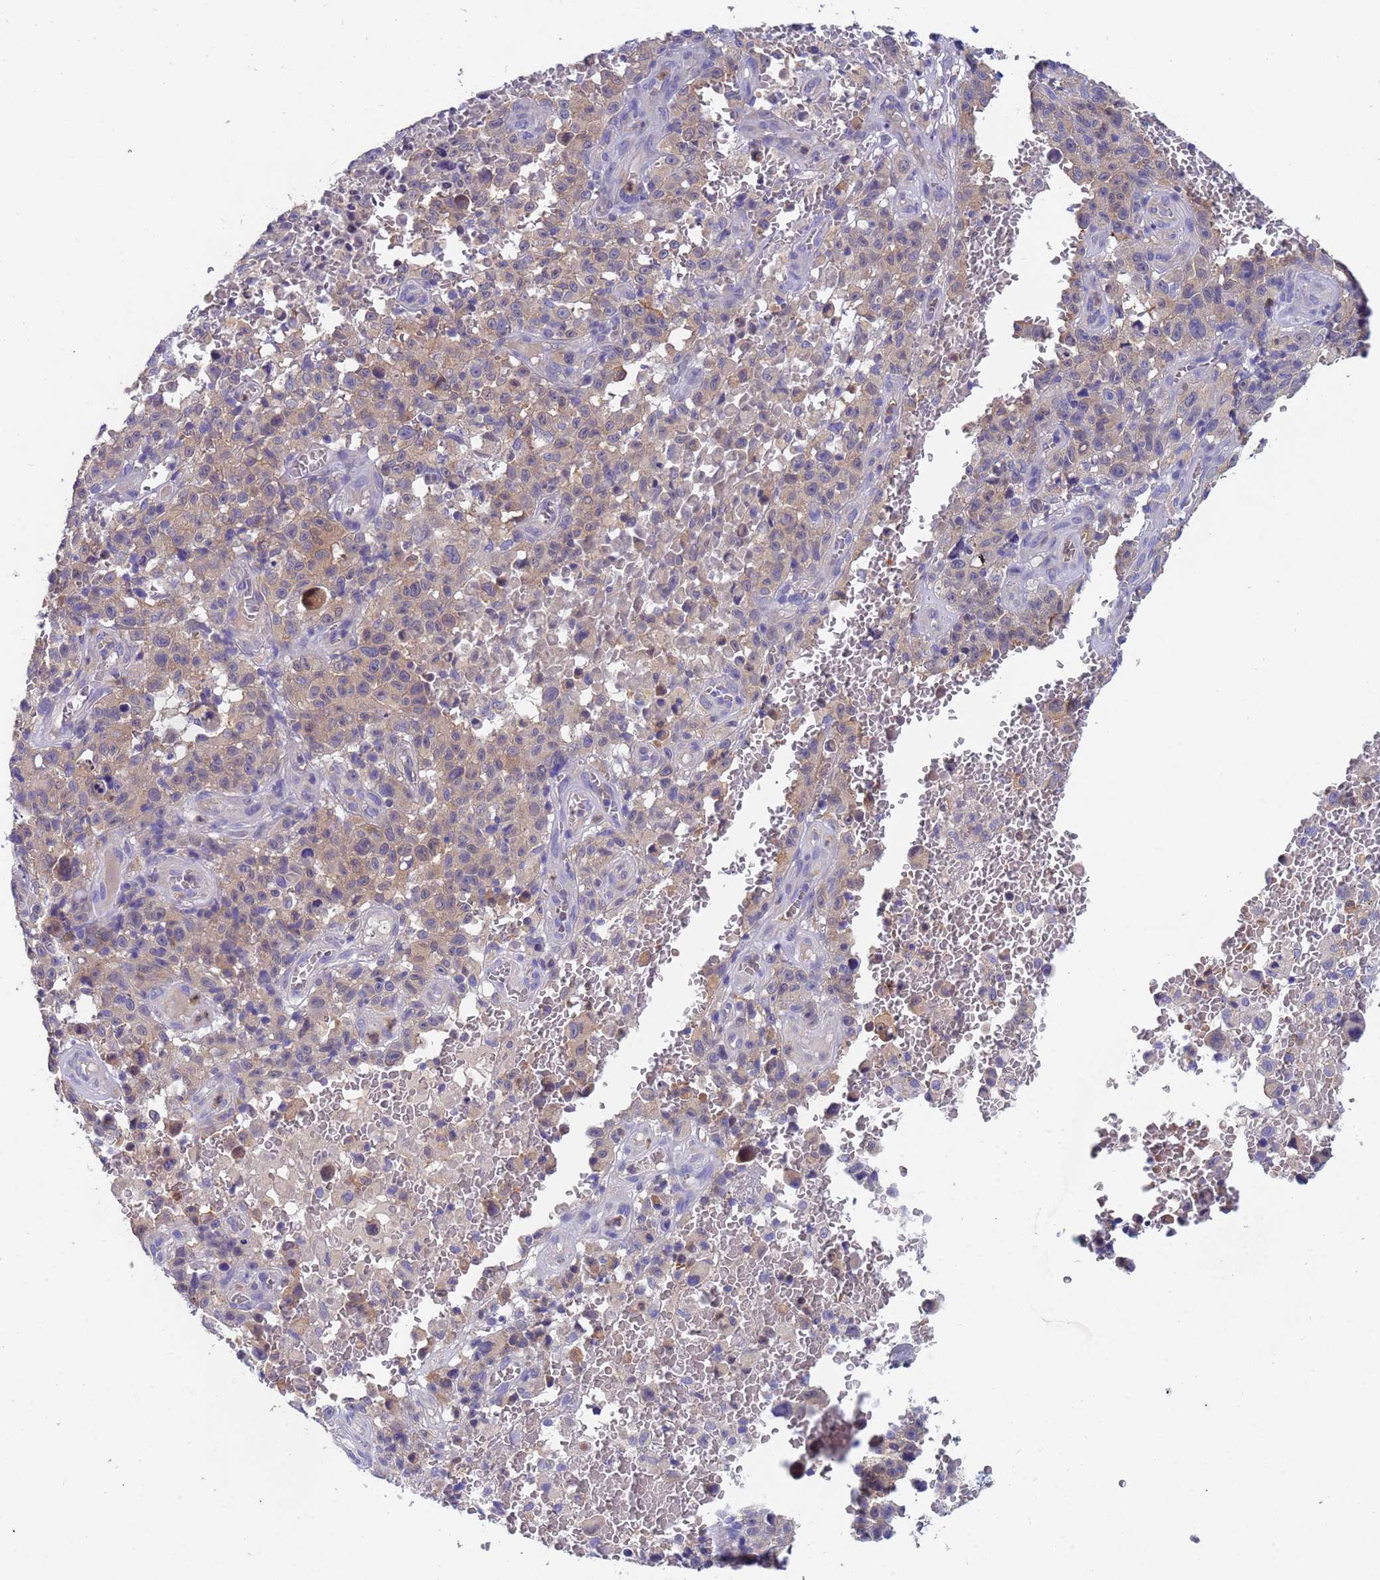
{"staining": {"intensity": "weak", "quantity": "25%-75%", "location": "cytoplasmic/membranous"}, "tissue": "melanoma", "cell_type": "Tumor cells", "image_type": "cancer", "snomed": [{"axis": "morphology", "description": "Malignant melanoma, NOS"}, {"axis": "topography", "description": "Skin"}], "caption": "Melanoma stained with IHC reveals weak cytoplasmic/membranous positivity in approximately 25%-75% of tumor cells. The staining was performed using DAB to visualize the protein expression in brown, while the nuclei were stained in blue with hematoxylin (Magnification: 20x).", "gene": "TTLL11", "patient": {"sex": "female", "age": 82}}